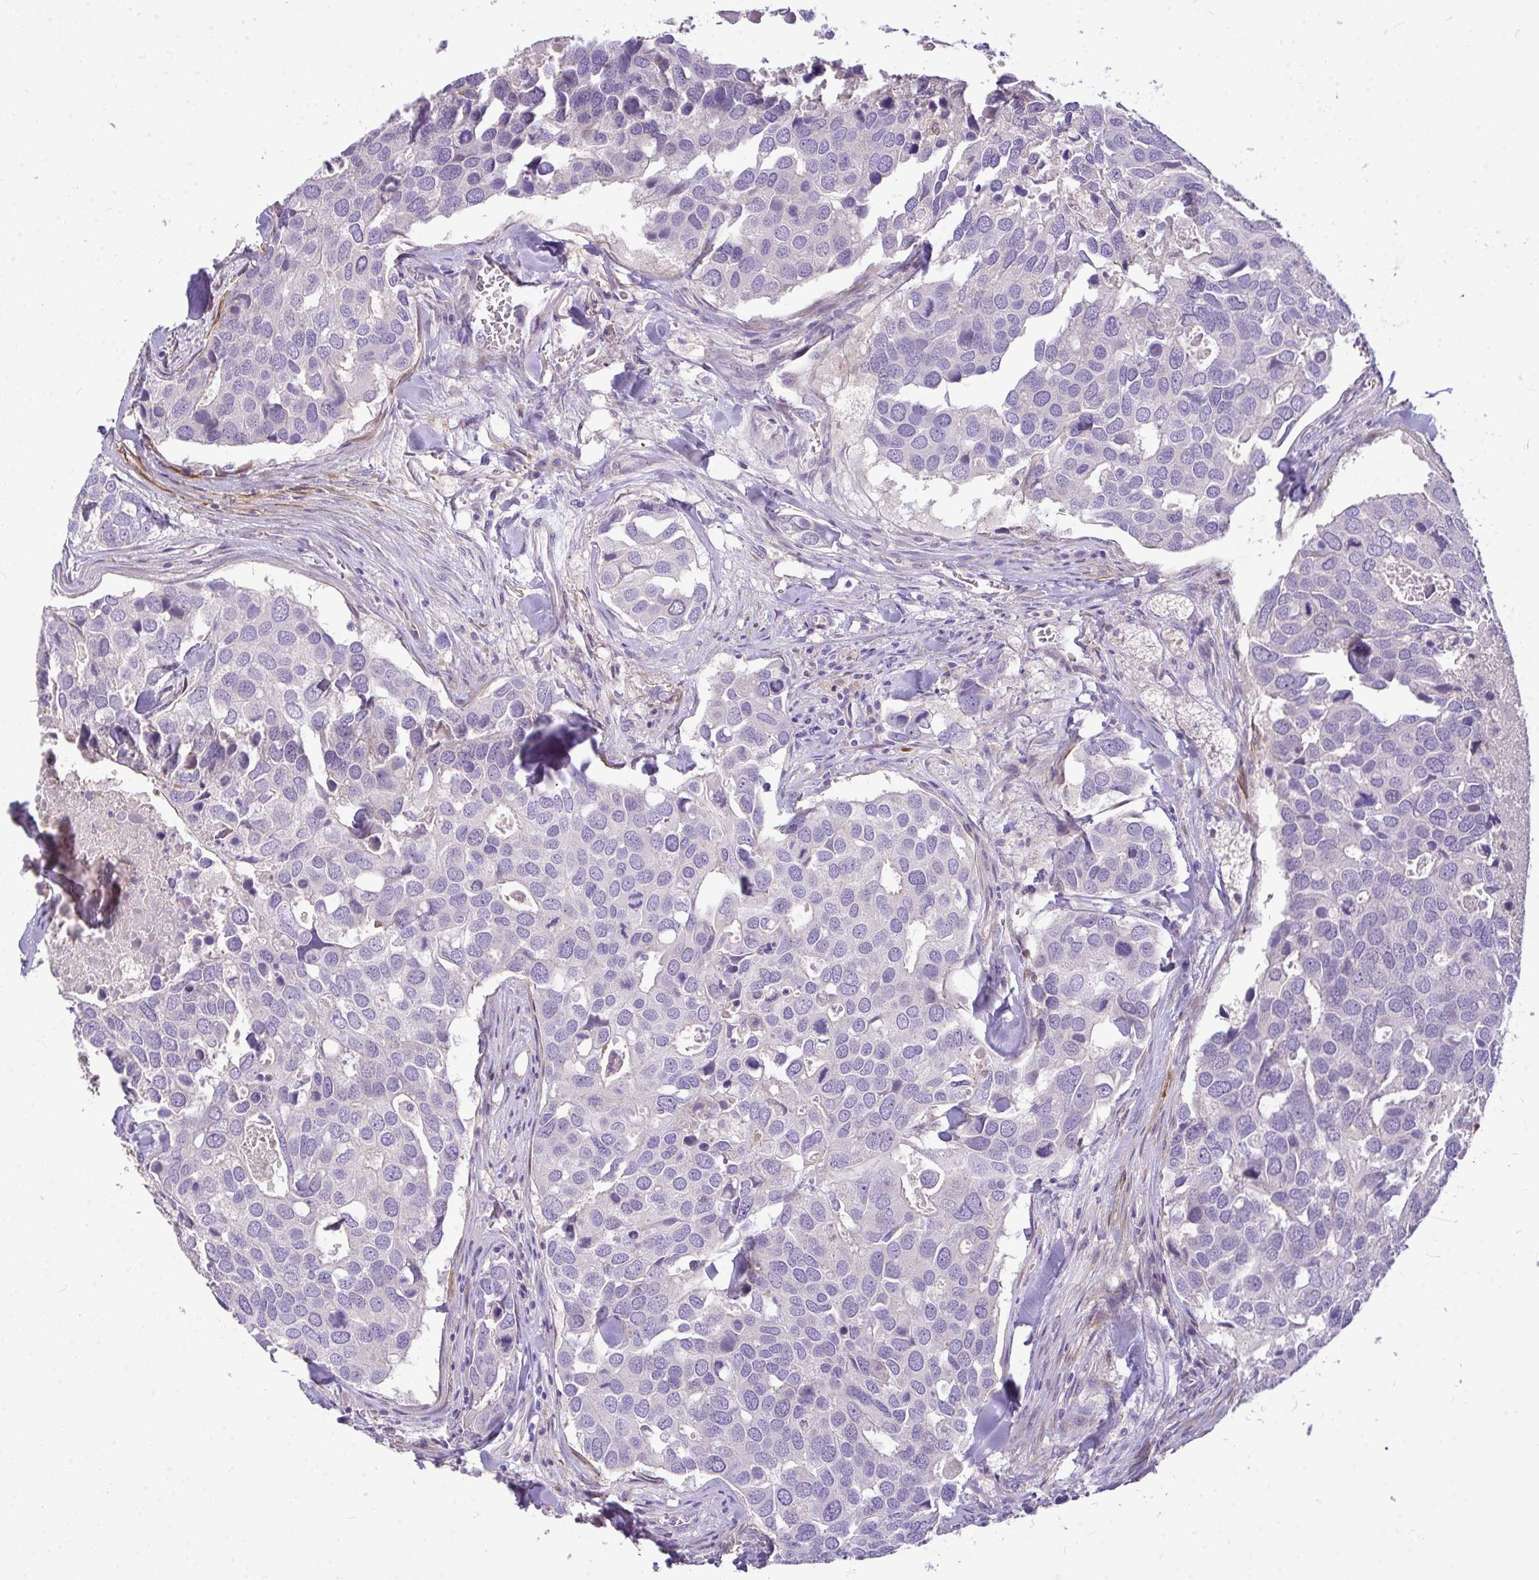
{"staining": {"intensity": "negative", "quantity": "none", "location": "none"}, "tissue": "breast cancer", "cell_type": "Tumor cells", "image_type": "cancer", "snomed": [{"axis": "morphology", "description": "Duct carcinoma"}, {"axis": "topography", "description": "Breast"}], "caption": "Immunohistochemistry of human breast cancer reveals no positivity in tumor cells.", "gene": "MOCS1", "patient": {"sex": "female", "age": 83}}